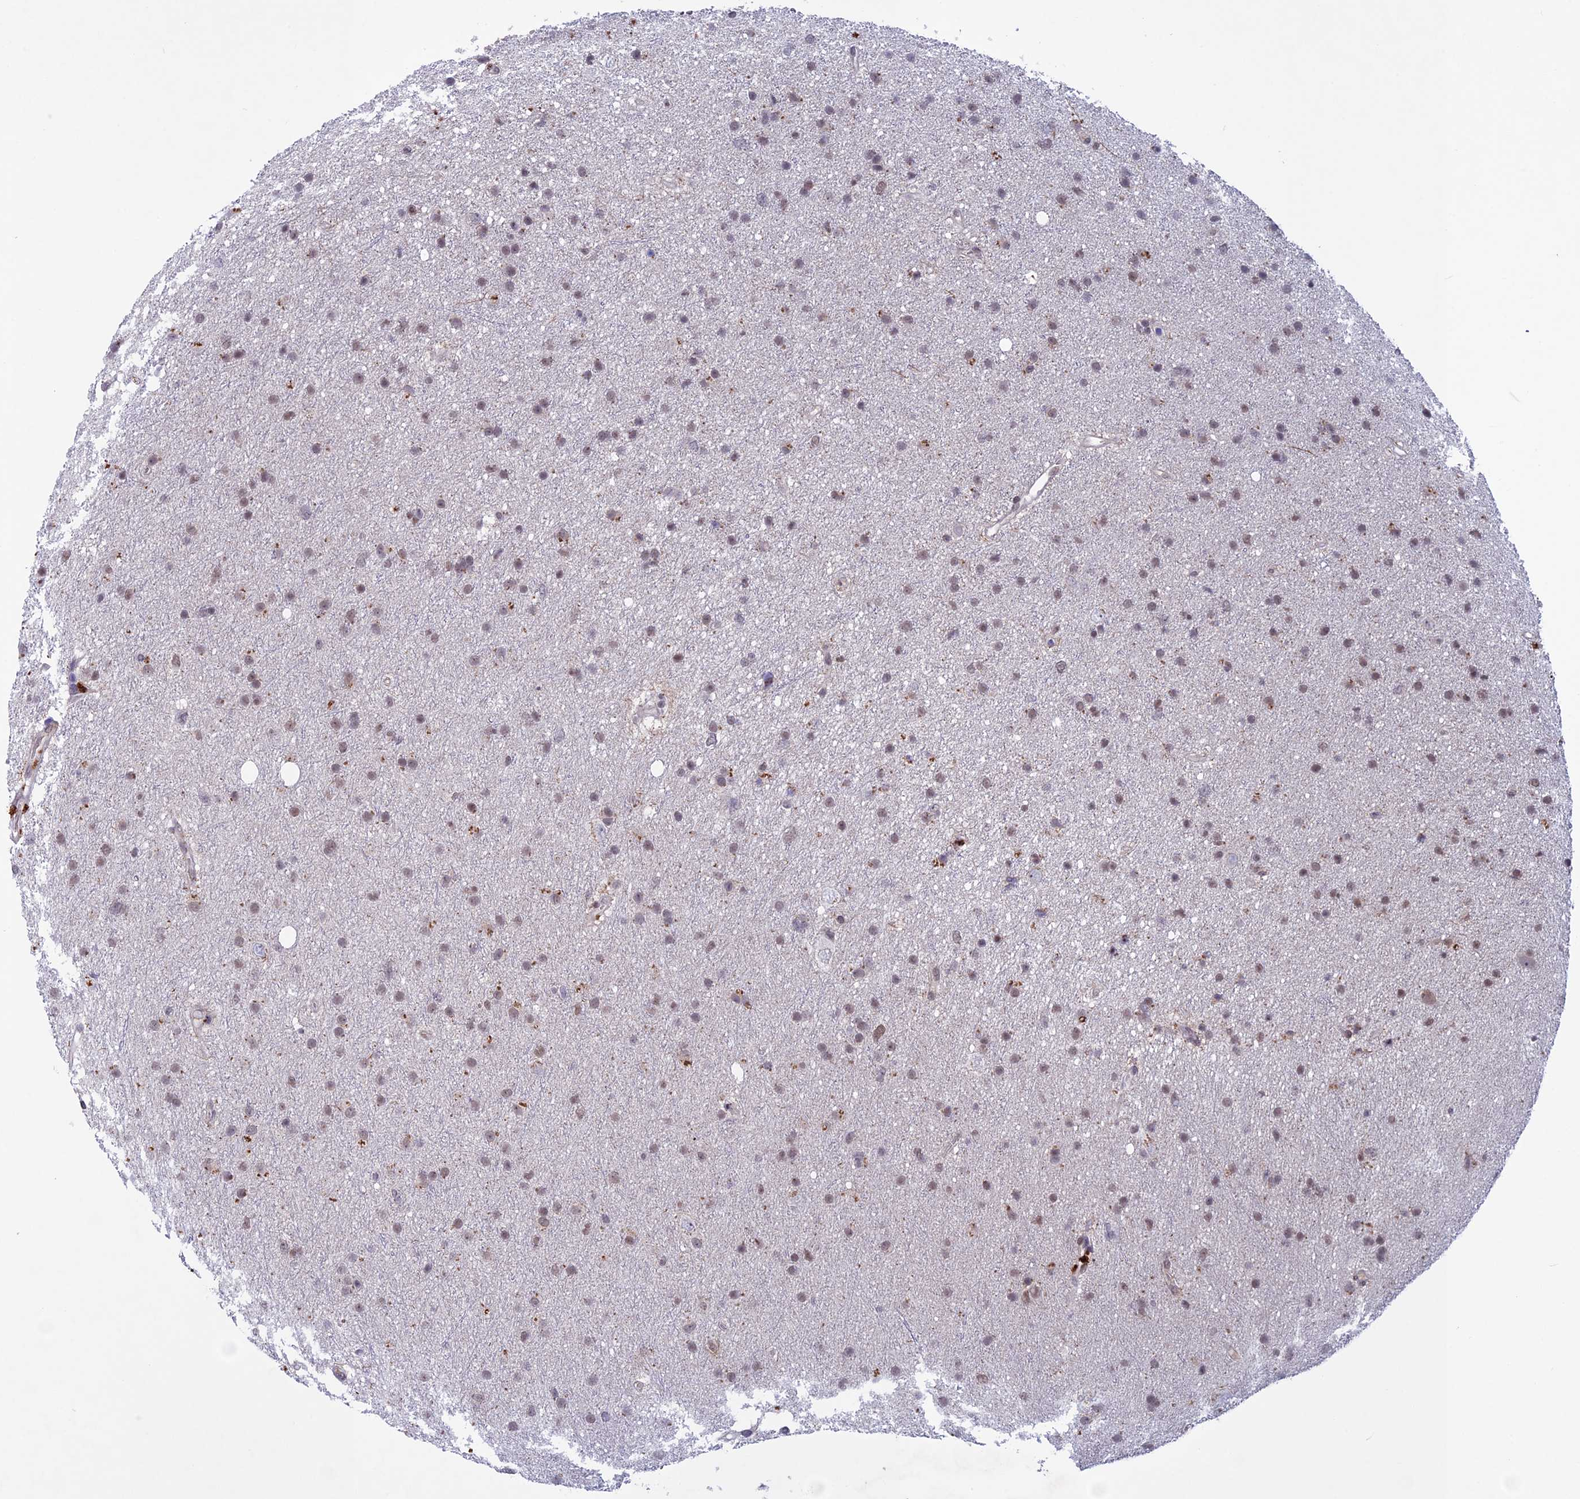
{"staining": {"intensity": "moderate", "quantity": "25%-75%", "location": "nuclear"}, "tissue": "glioma", "cell_type": "Tumor cells", "image_type": "cancer", "snomed": [{"axis": "morphology", "description": "Glioma, malignant, Low grade"}, {"axis": "topography", "description": "Cerebral cortex"}], "caption": "Malignant glioma (low-grade) was stained to show a protein in brown. There is medium levels of moderate nuclear positivity in about 25%-75% of tumor cells. The protein is shown in brown color, while the nuclei are stained blue.", "gene": "FKBPL", "patient": {"sex": "female", "age": 39}}